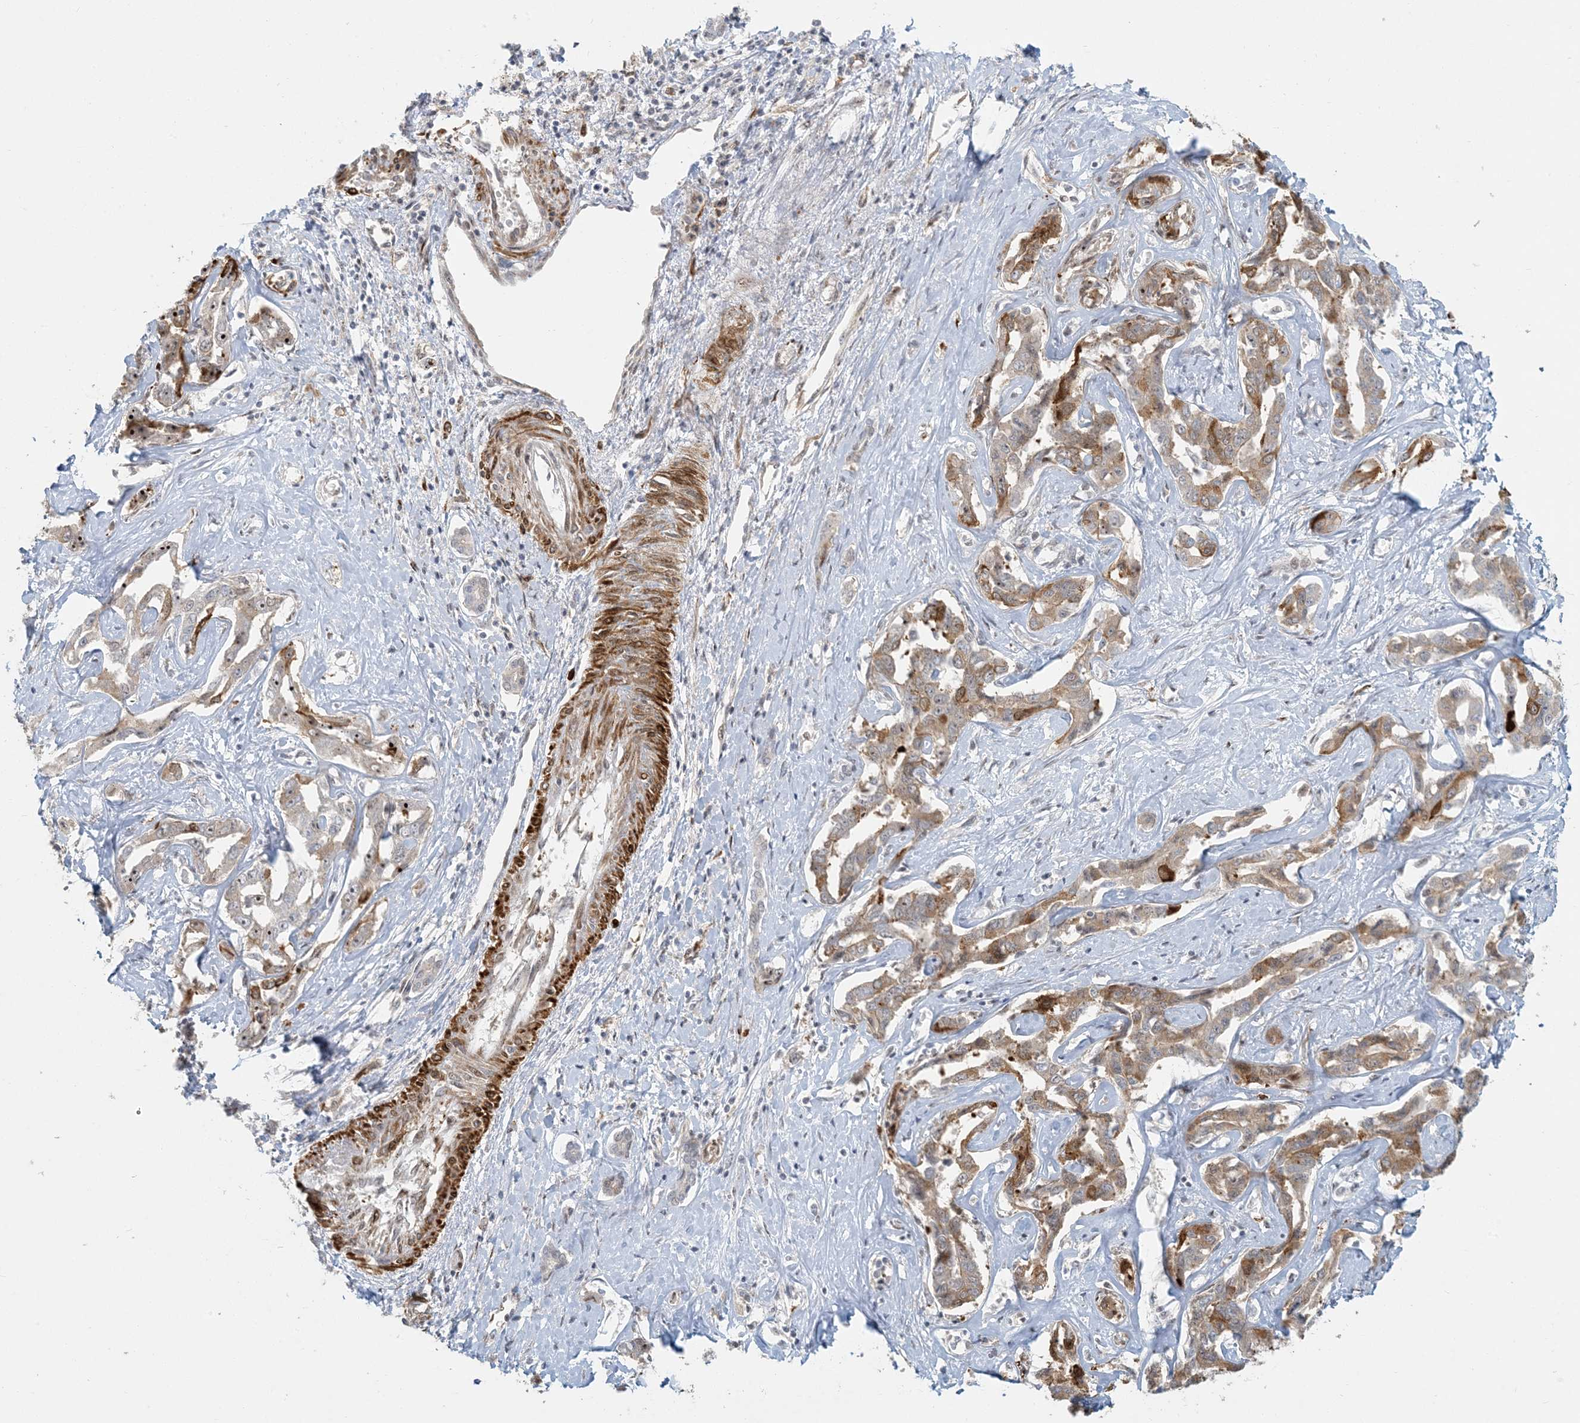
{"staining": {"intensity": "moderate", "quantity": "25%-75%", "location": "cytoplasmic/membranous"}, "tissue": "liver cancer", "cell_type": "Tumor cells", "image_type": "cancer", "snomed": [{"axis": "morphology", "description": "Cholangiocarcinoma"}, {"axis": "topography", "description": "Liver"}], "caption": "A high-resolution histopathology image shows immunohistochemistry staining of liver cholangiocarcinoma, which displays moderate cytoplasmic/membranous positivity in approximately 25%-75% of tumor cells.", "gene": "BCORL1", "patient": {"sex": "male", "age": 59}}